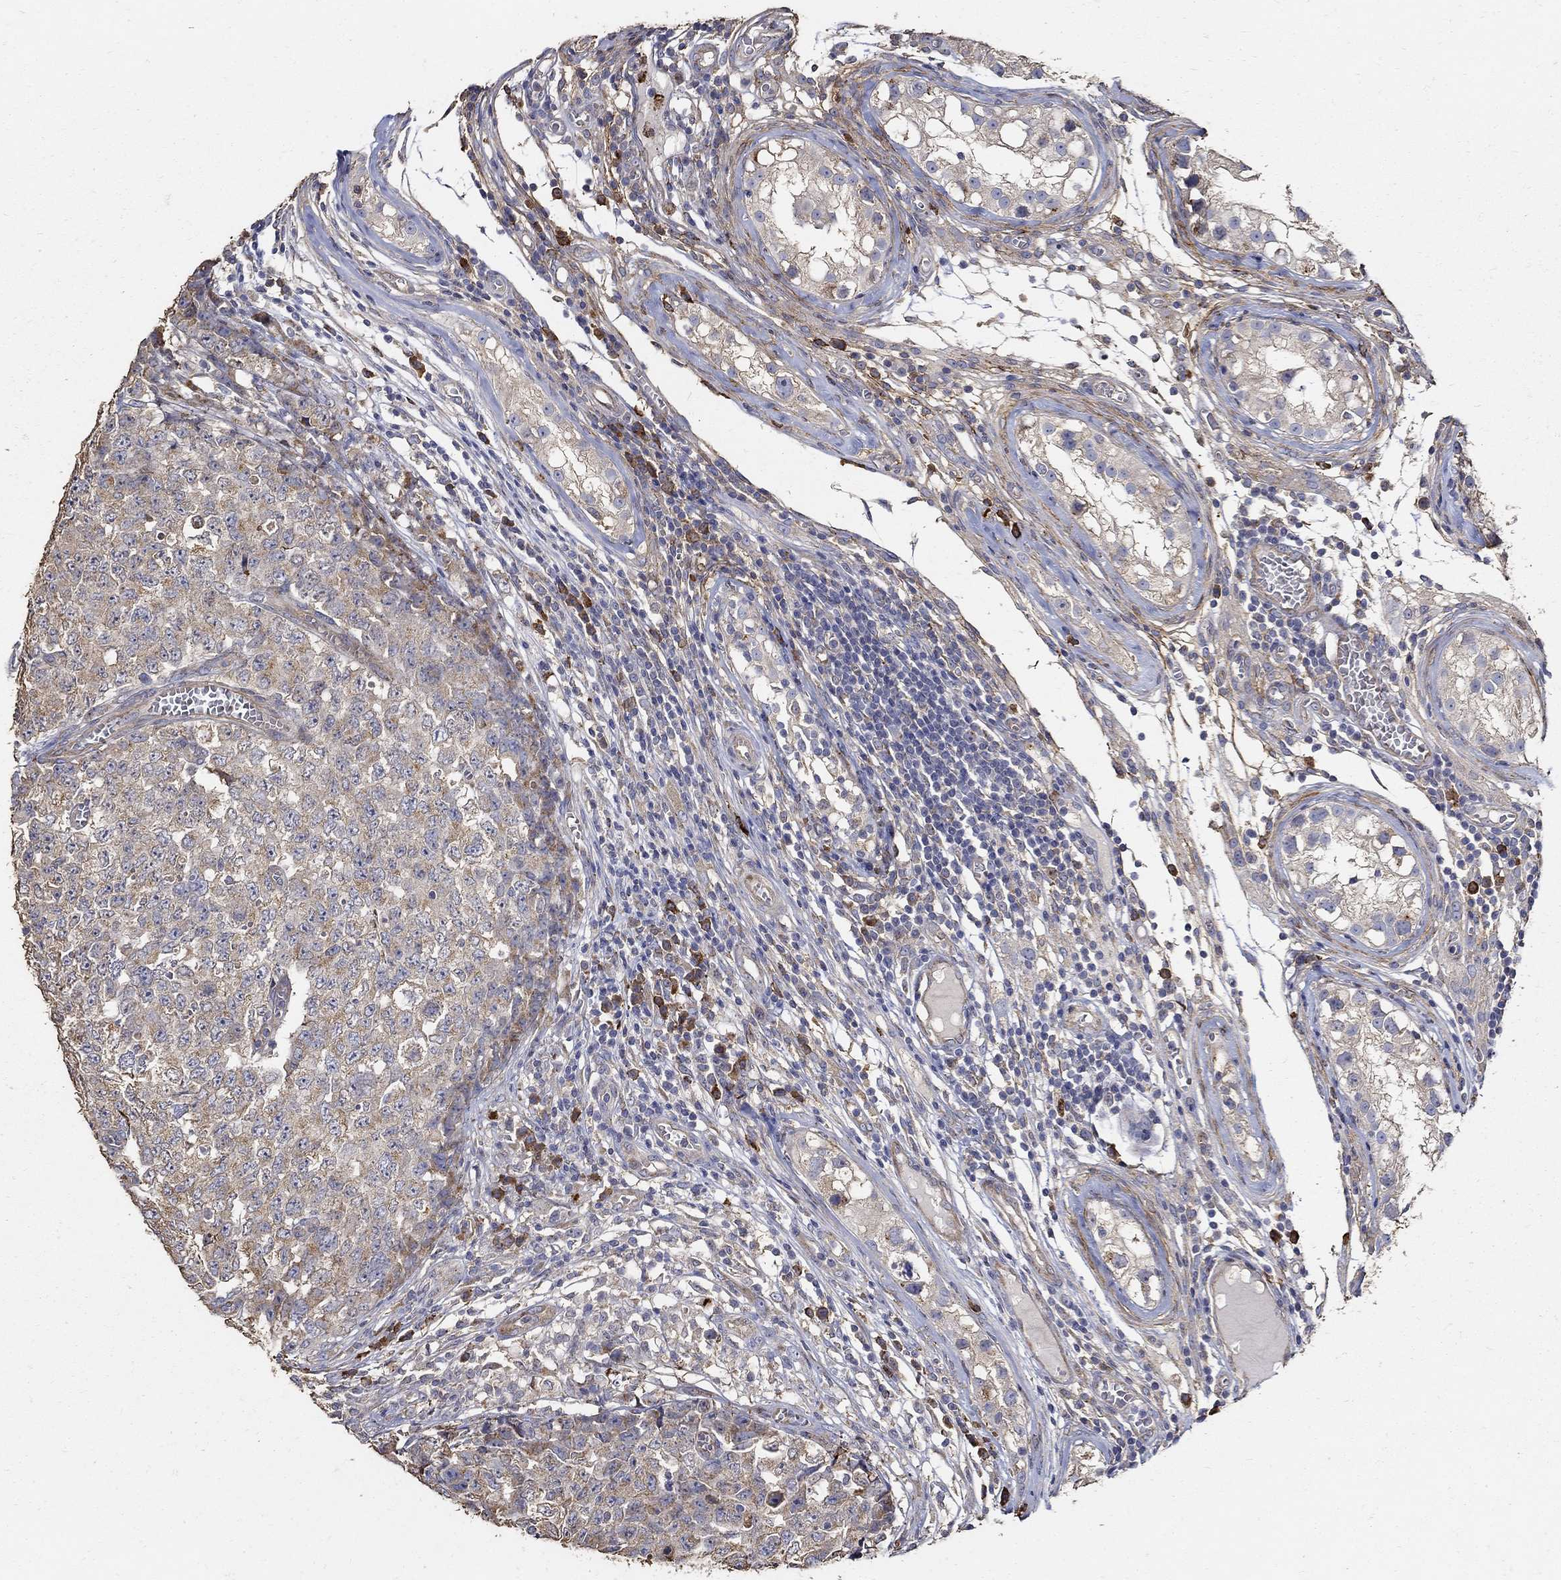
{"staining": {"intensity": "weak", "quantity": ">75%", "location": "cytoplasmic/membranous"}, "tissue": "testis cancer", "cell_type": "Tumor cells", "image_type": "cancer", "snomed": [{"axis": "morphology", "description": "Carcinoma, Embryonal, NOS"}, {"axis": "topography", "description": "Testis"}], "caption": "A high-resolution photomicrograph shows immunohistochemistry staining of testis embryonal carcinoma, which reveals weak cytoplasmic/membranous staining in about >75% of tumor cells.", "gene": "EMILIN3", "patient": {"sex": "male", "age": 23}}